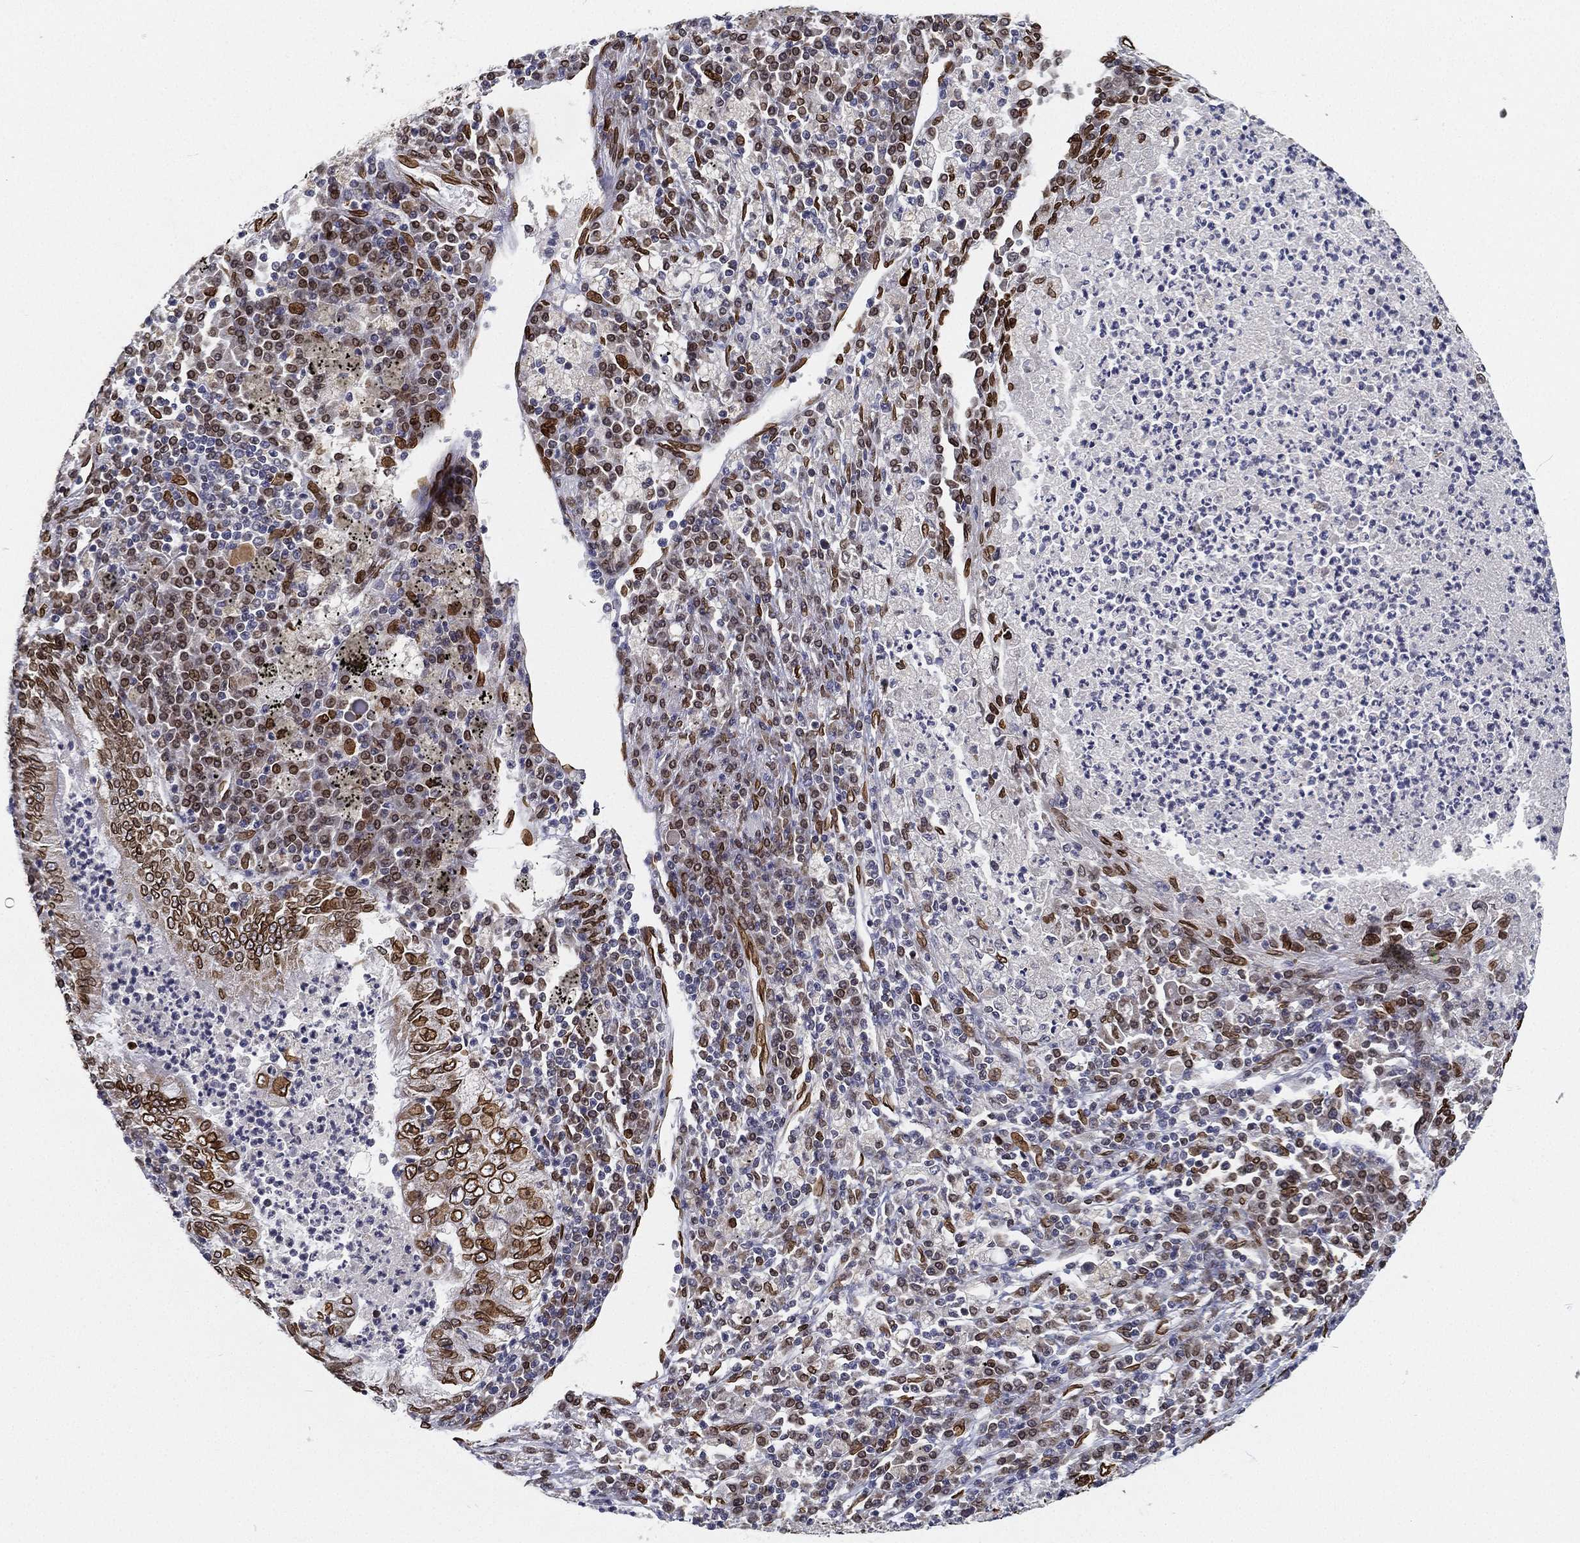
{"staining": {"intensity": "strong", "quantity": ">75%", "location": "cytoplasmic/membranous,nuclear"}, "tissue": "lung cancer", "cell_type": "Tumor cells", "image_type": "cancer", "snomed": [{"axis": "morphology", "description": "Adenocarcinoma, NOS"}, {"axis": "topography", "description": "Lung"}], "caption": "Protein staining exhibits strong cytoplasmic/membranous and nuclear expression in approximately >75% of tumor cells in lung adenocarcinoma.", "gene": "PALB2", "patient": {"sex": "female", "age": 73}}